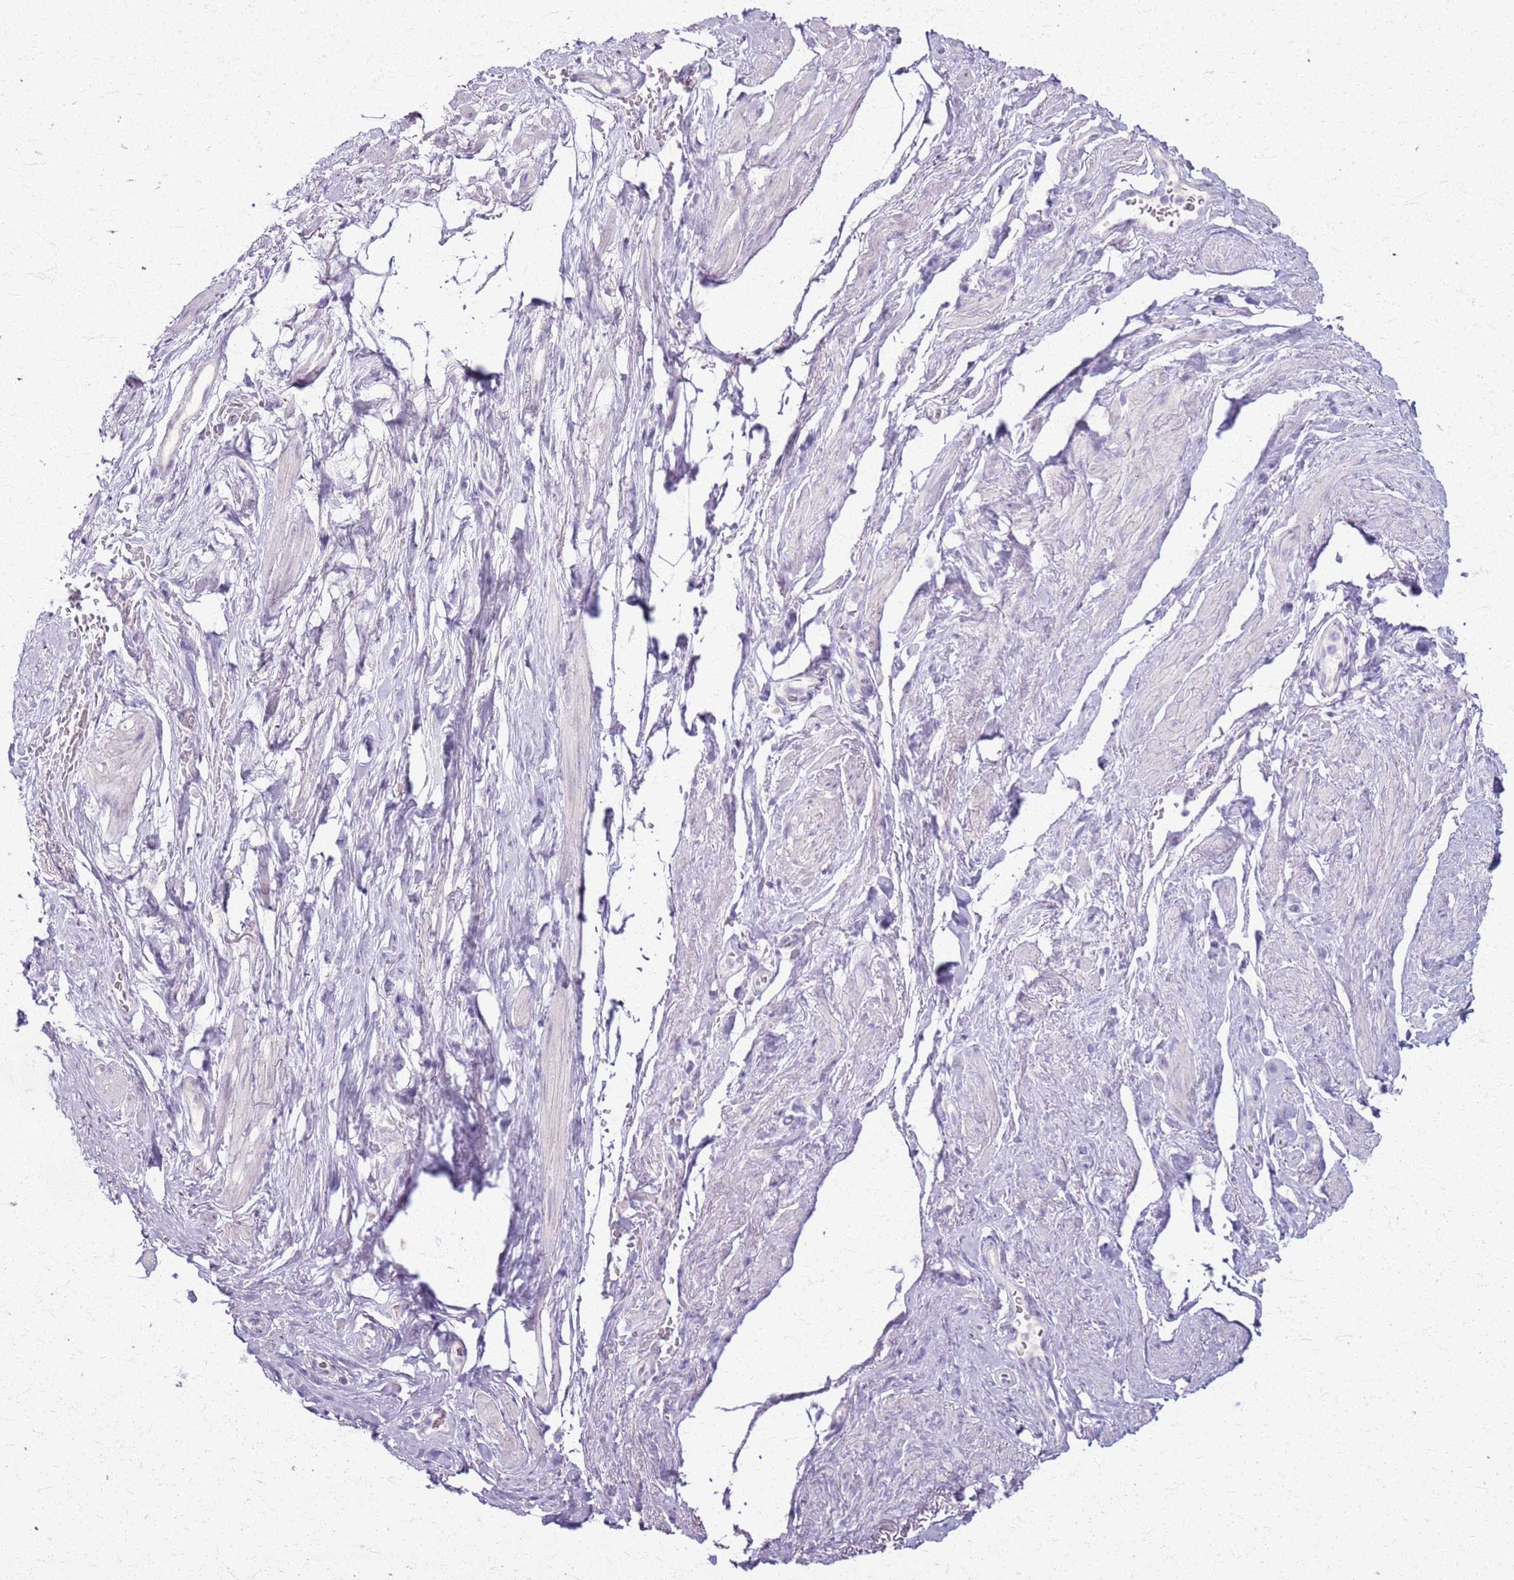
{"staining": {"intensity": "negative", "quantity": "none", "location": "none"}, "tissue": "smooth muscle", "cell_type": "Smooth muscle cells", "image_type": "normal", "snomed": [{"axis": "morphology", "description": "Normal tissue, NOS"}, {"axis": "topography", "description": "Smooth muscle"}, {"axis": "topography", "description": "Peripheral nerve tissue"}], "caption": "This is a photomicrograph of immunohistochemistry (IHC) staining of unremarkable smooth muscle, which shows no positivity in smooth muscle cells. (DAB (3,3'-diaminobenzidine) IHC visualized using brightfield microscopy, high magnification).", "gene": "CSRP3", "patient": {"sex": "male", "age": 69}}